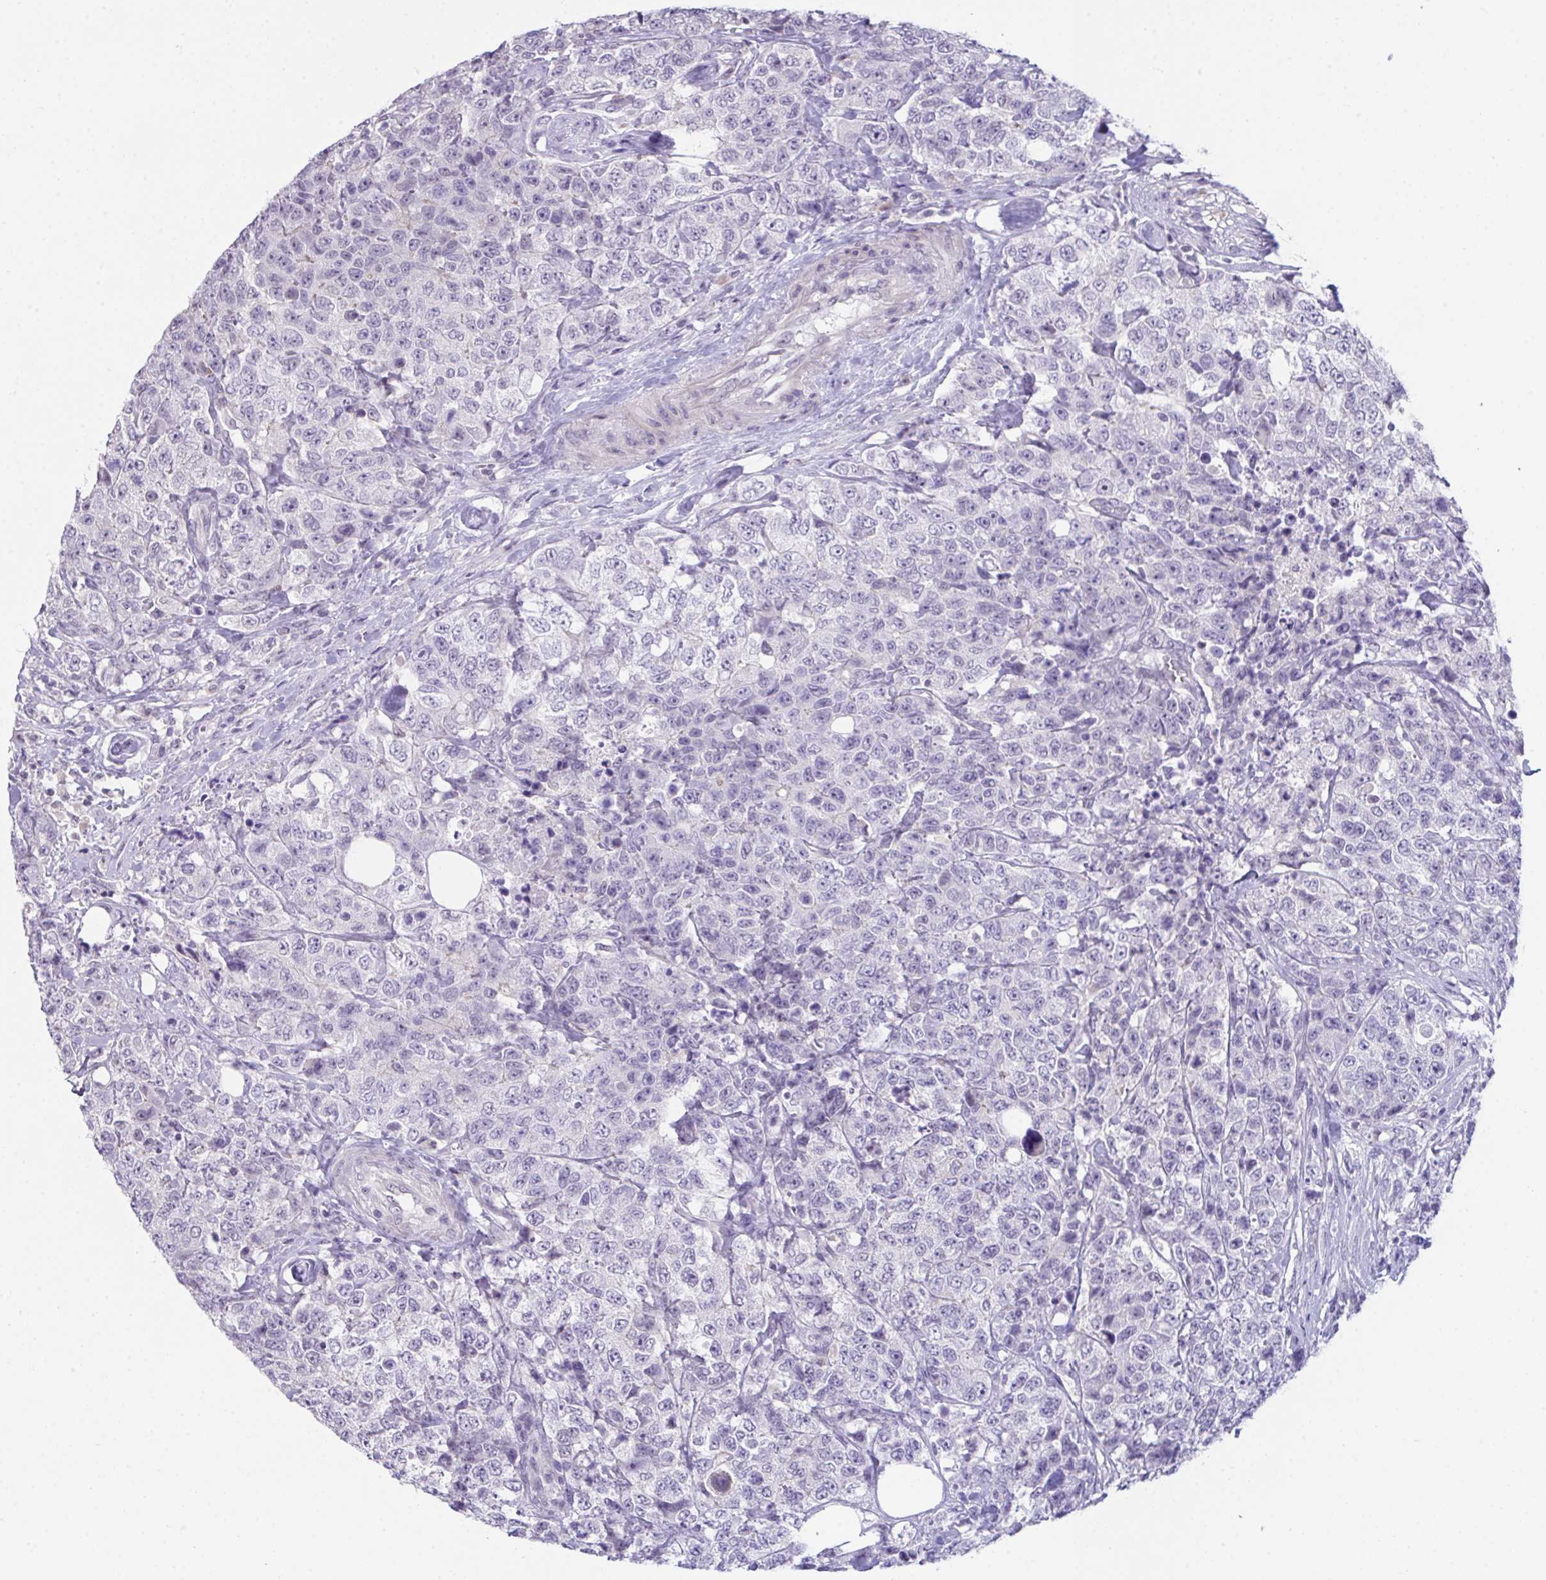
{"staining": {"intensity": "negative", "quantity": "none", "location": "none"}, "tissue": "urothelial cancer", "cell_type": "Tumor cells", "image_type": "cancer", "snomed": [{"axis": "morphology", "description": "Urothelial carcinoma, High grade"}, {"axis": "topography", "description": "Urinary bladder"}], "caption": "Immunohistochemistry (IHC) micrograph of neoplastic tissue: urothelial cancer stained with DAB (3,3'-diaminobenzidine) shows no significant protein staining in tumor cells.", "gene": "ATP6V0D2", "patient": {"sex": "female", "age": 78}}